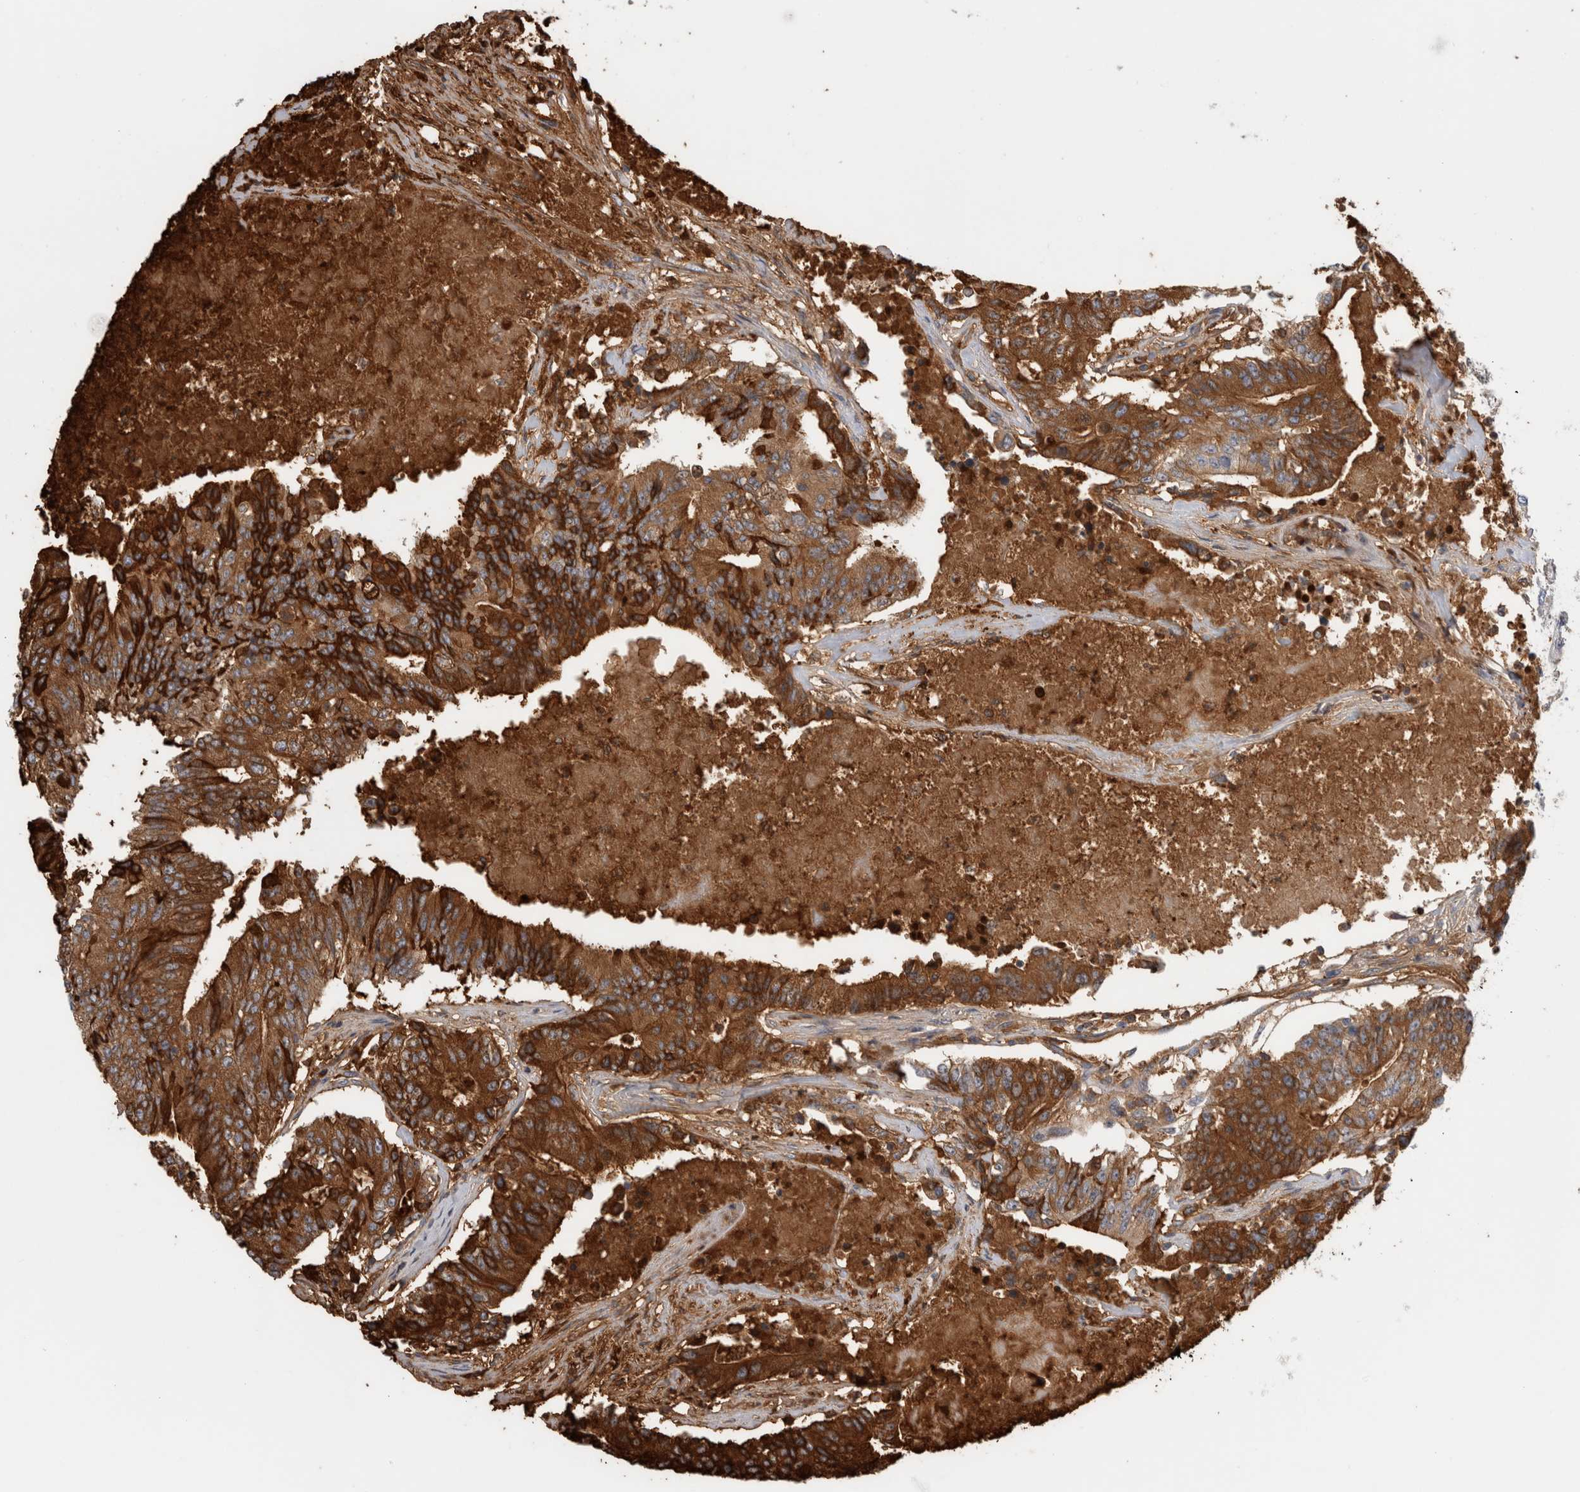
{"staining": {"intensity": "strong", "quantity": "25%-75%", "location": "cytoplasmic/membranous"}, "tissue": "colorectal cancer", "cell_type": "Tumor cells", "image_type": "cancer", "snomed": [{"axis": "morphology", "description": "Adenocarcinoma, NOS"}, {"axis": "topography", "description": "Colon"}], "caption": "Brown immunohistochemical staining in human adenocarcinoma (colorectal) shows strong cytoplasmic/membranous staining in approximately 25%-75% of tumor cells.", "gene": "TBCE", "patient": {"sex": "female", "age": 77}}